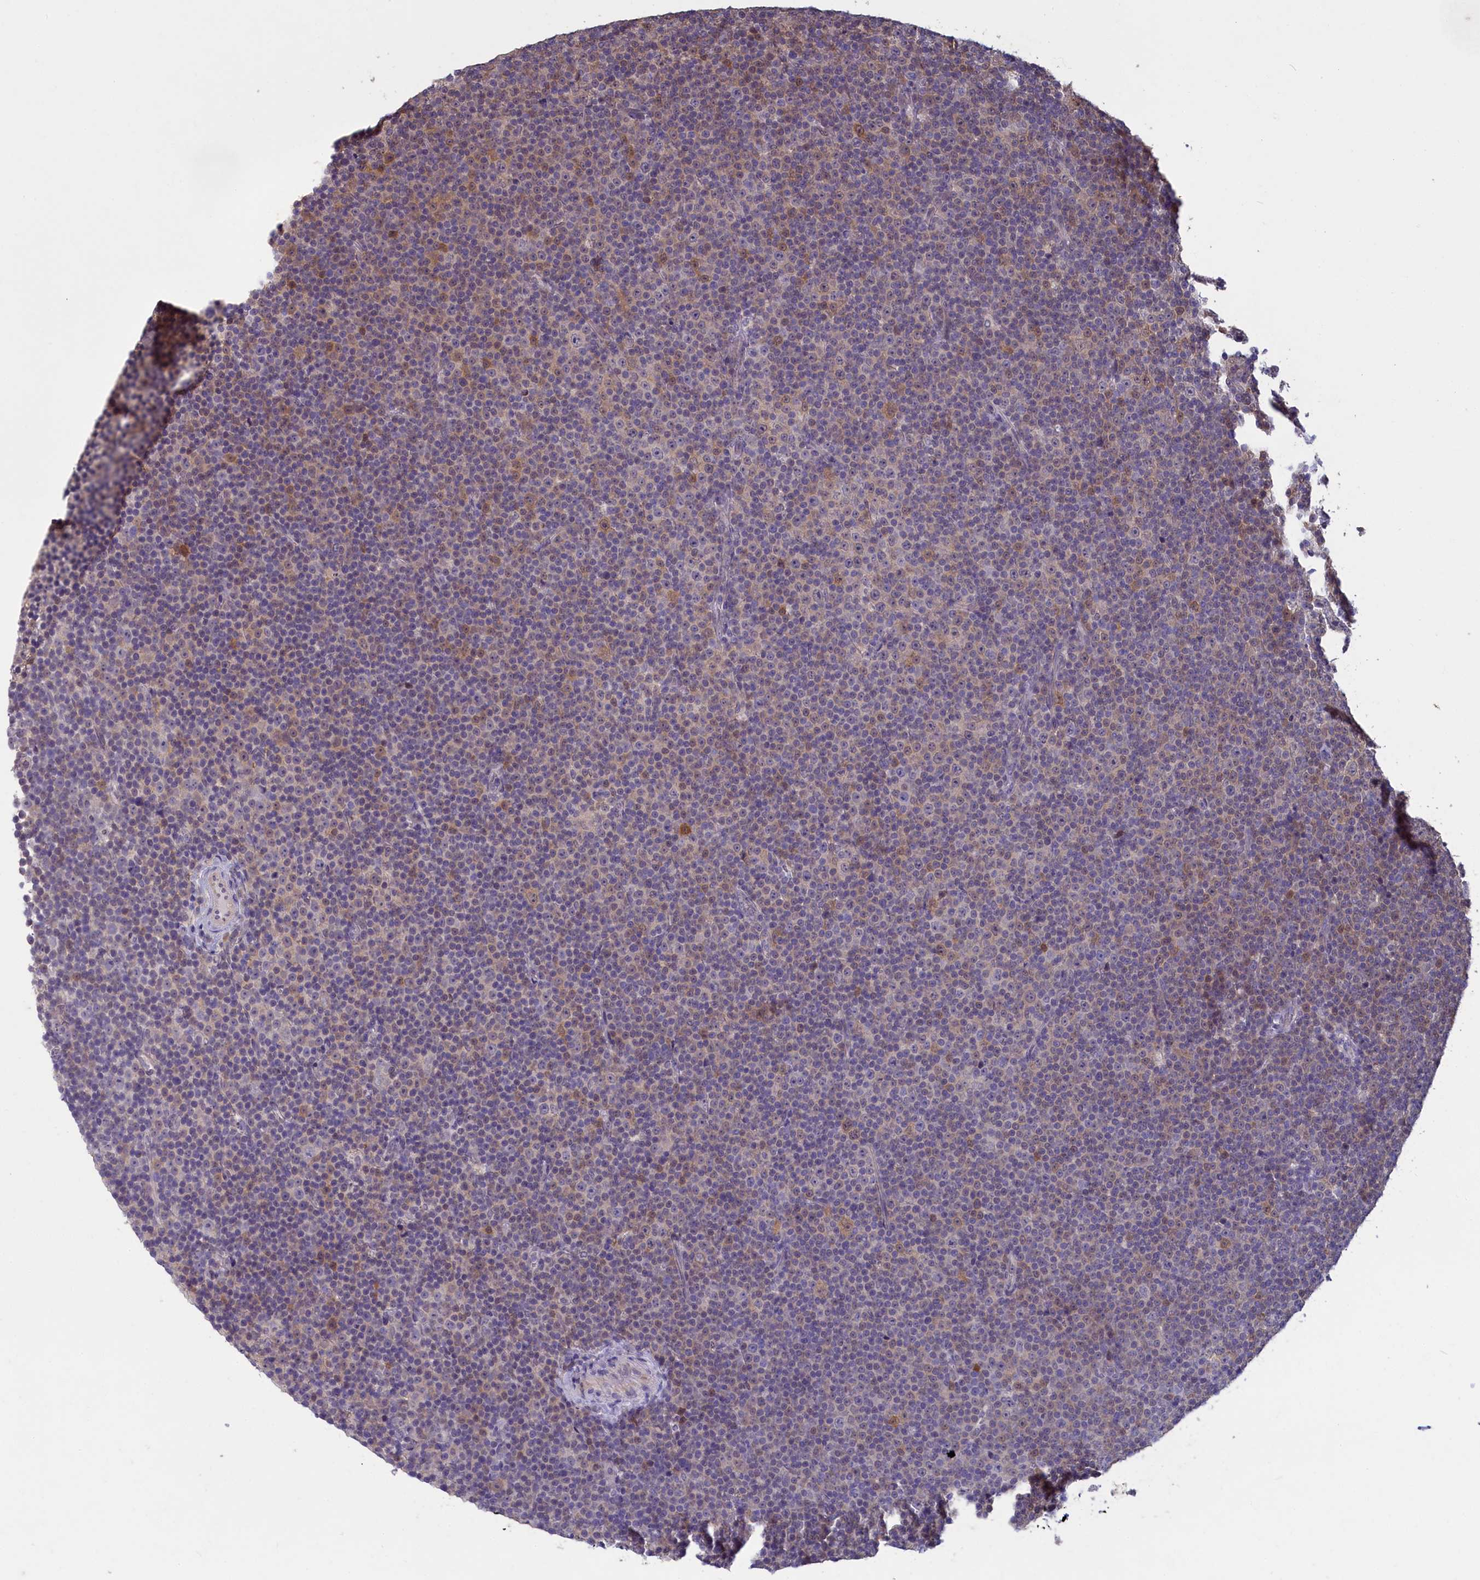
{"staining": {"intensity": "moderate", "quantity": "25%-75%", "location": "cytoplasmic/membranous,nuclear"}, "tissue": "lymphoma", "cell_type": "Tumor cells", "image_type": "cancer", "snomed": [{"axis": "morphology", "description": "Malignant lymphoma, non-Hodgkin's type, Low grade"}, {"axis": "topography", "description": "Lymph node"}], "caption": "This micrograph displays low-grade malignant lymphoma, non-Hodgkin's type stained with IHC to label a protein in brown. The cytoplasmic/membranous and nuclear of tumor cells show moderate positivity for the protein. Nuclei are counter-stained blue.", "gene": "UCHL3", "patient": {"sex": "female", "age": 67}}